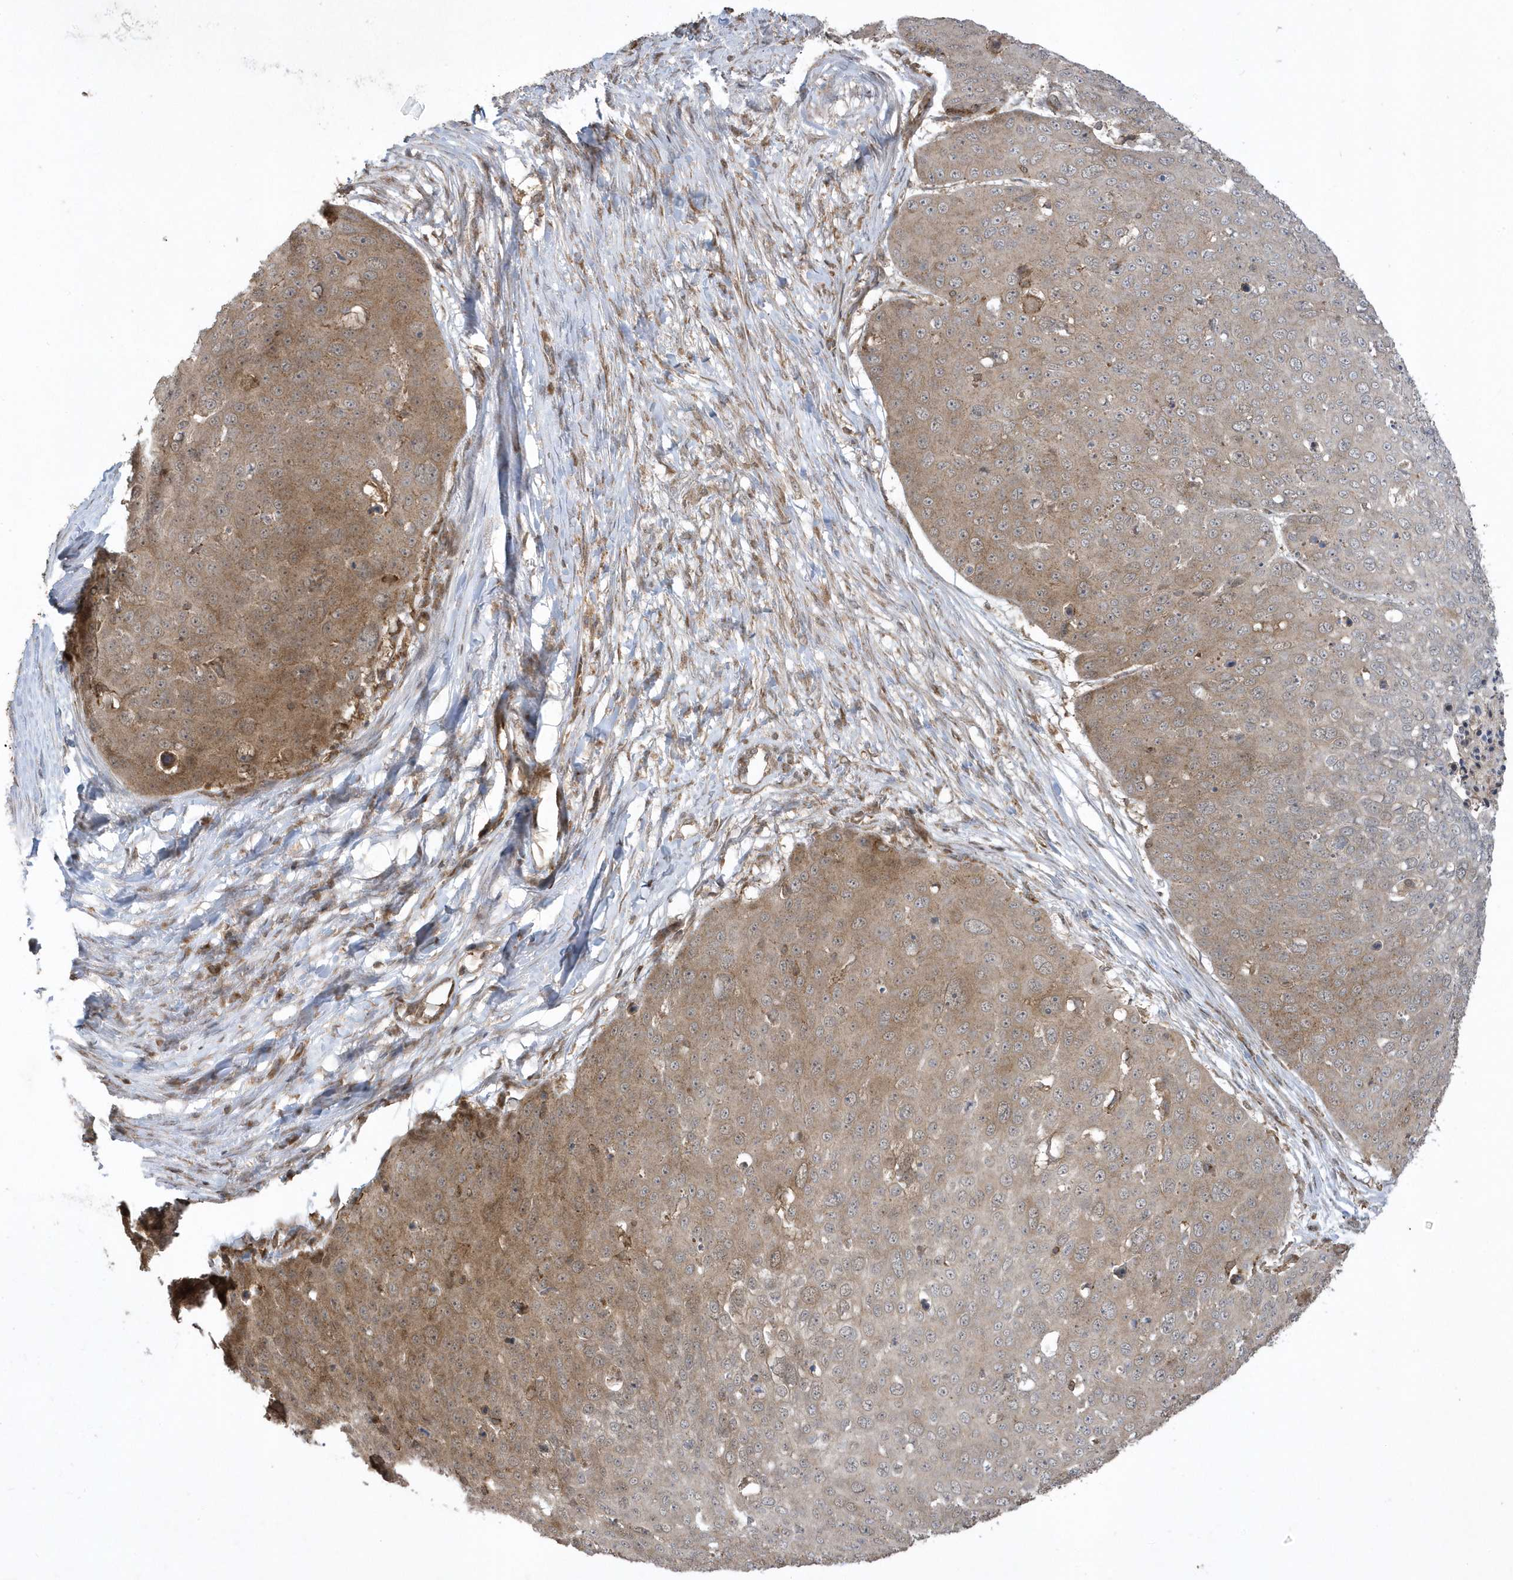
{"staining": {"intensity": "moderate", "quantity": ">75%", "location": "cytoplasmic/membranous"}, "tissue": "skin cancer", "cell_type": "Tumor cells", "image_type": "cancer", "snomed": [{"axis": "morphology", "description": "Squamous cell carcinoma, NOS"}, {"axis": "topography", "description": "Skin"}], "caption": "Immunohistochemical staining of human skin cancer reveals medium levels of moderate cytoplasmic/membranous expression in about >75% of tumor cells.", "gene": "STAMBP", "patient": {"sex": "male", "age": 71}}